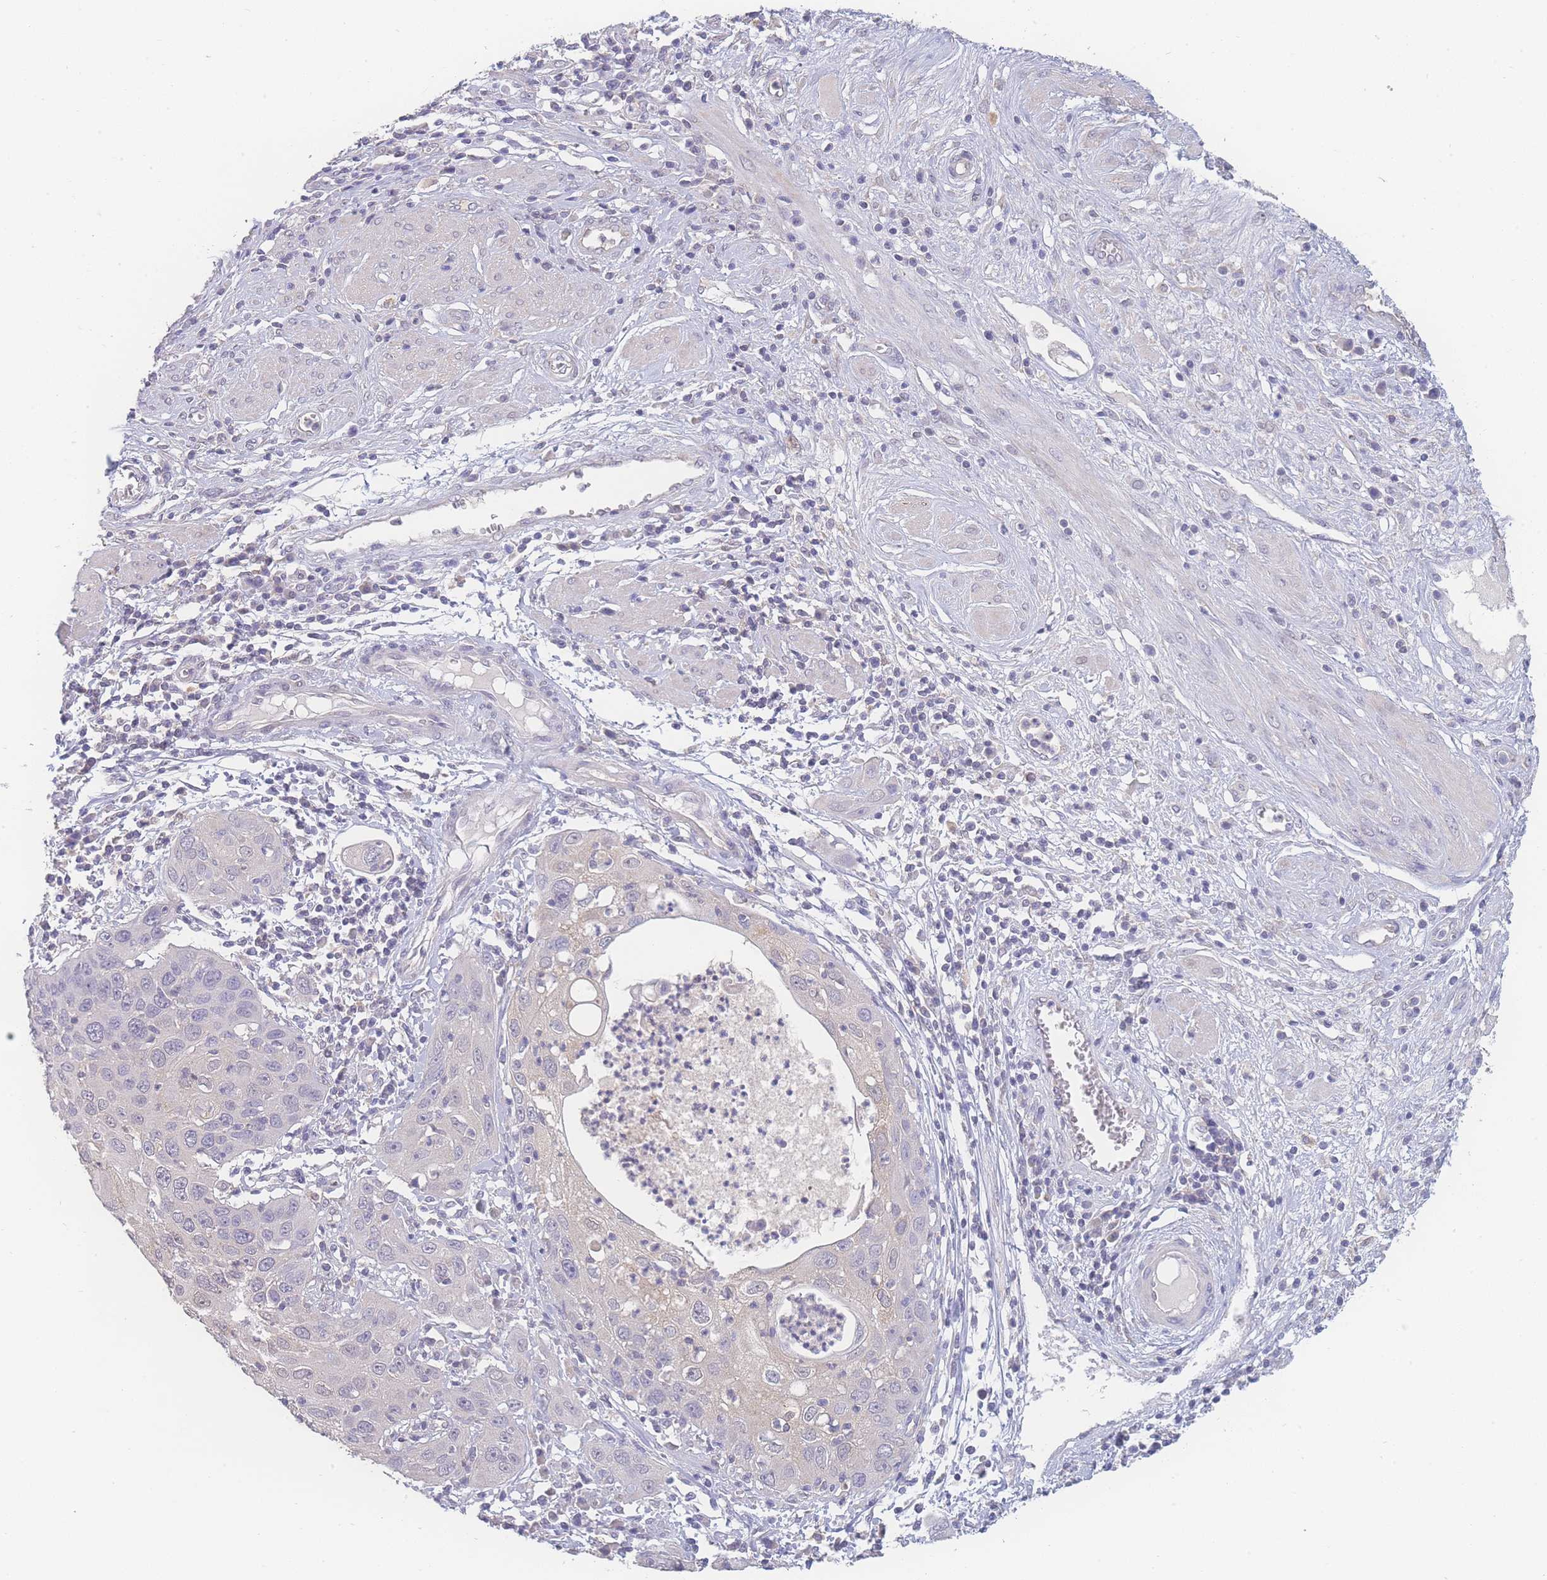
{"staining": {"intensity": "negative", "quantity": "none", "location": "none"}, "tissue": "cervical cancer", "cell_type": "Tumor cells", "image_type": "cancer", "snomed": [{"axis": "morphology", "description": "Squamous cell carcinoma, NOS"}, {"axis": "topography", "description": "Cervix"}], "caption": "An immunohistochemistry micrograph of cervical squamous cell carcinoma is shown. There is no staining in tumor cells of cervical squamous cell carcinoma.", "gene": "GIPR", "patient": {"sex": "female", "age": 36}}